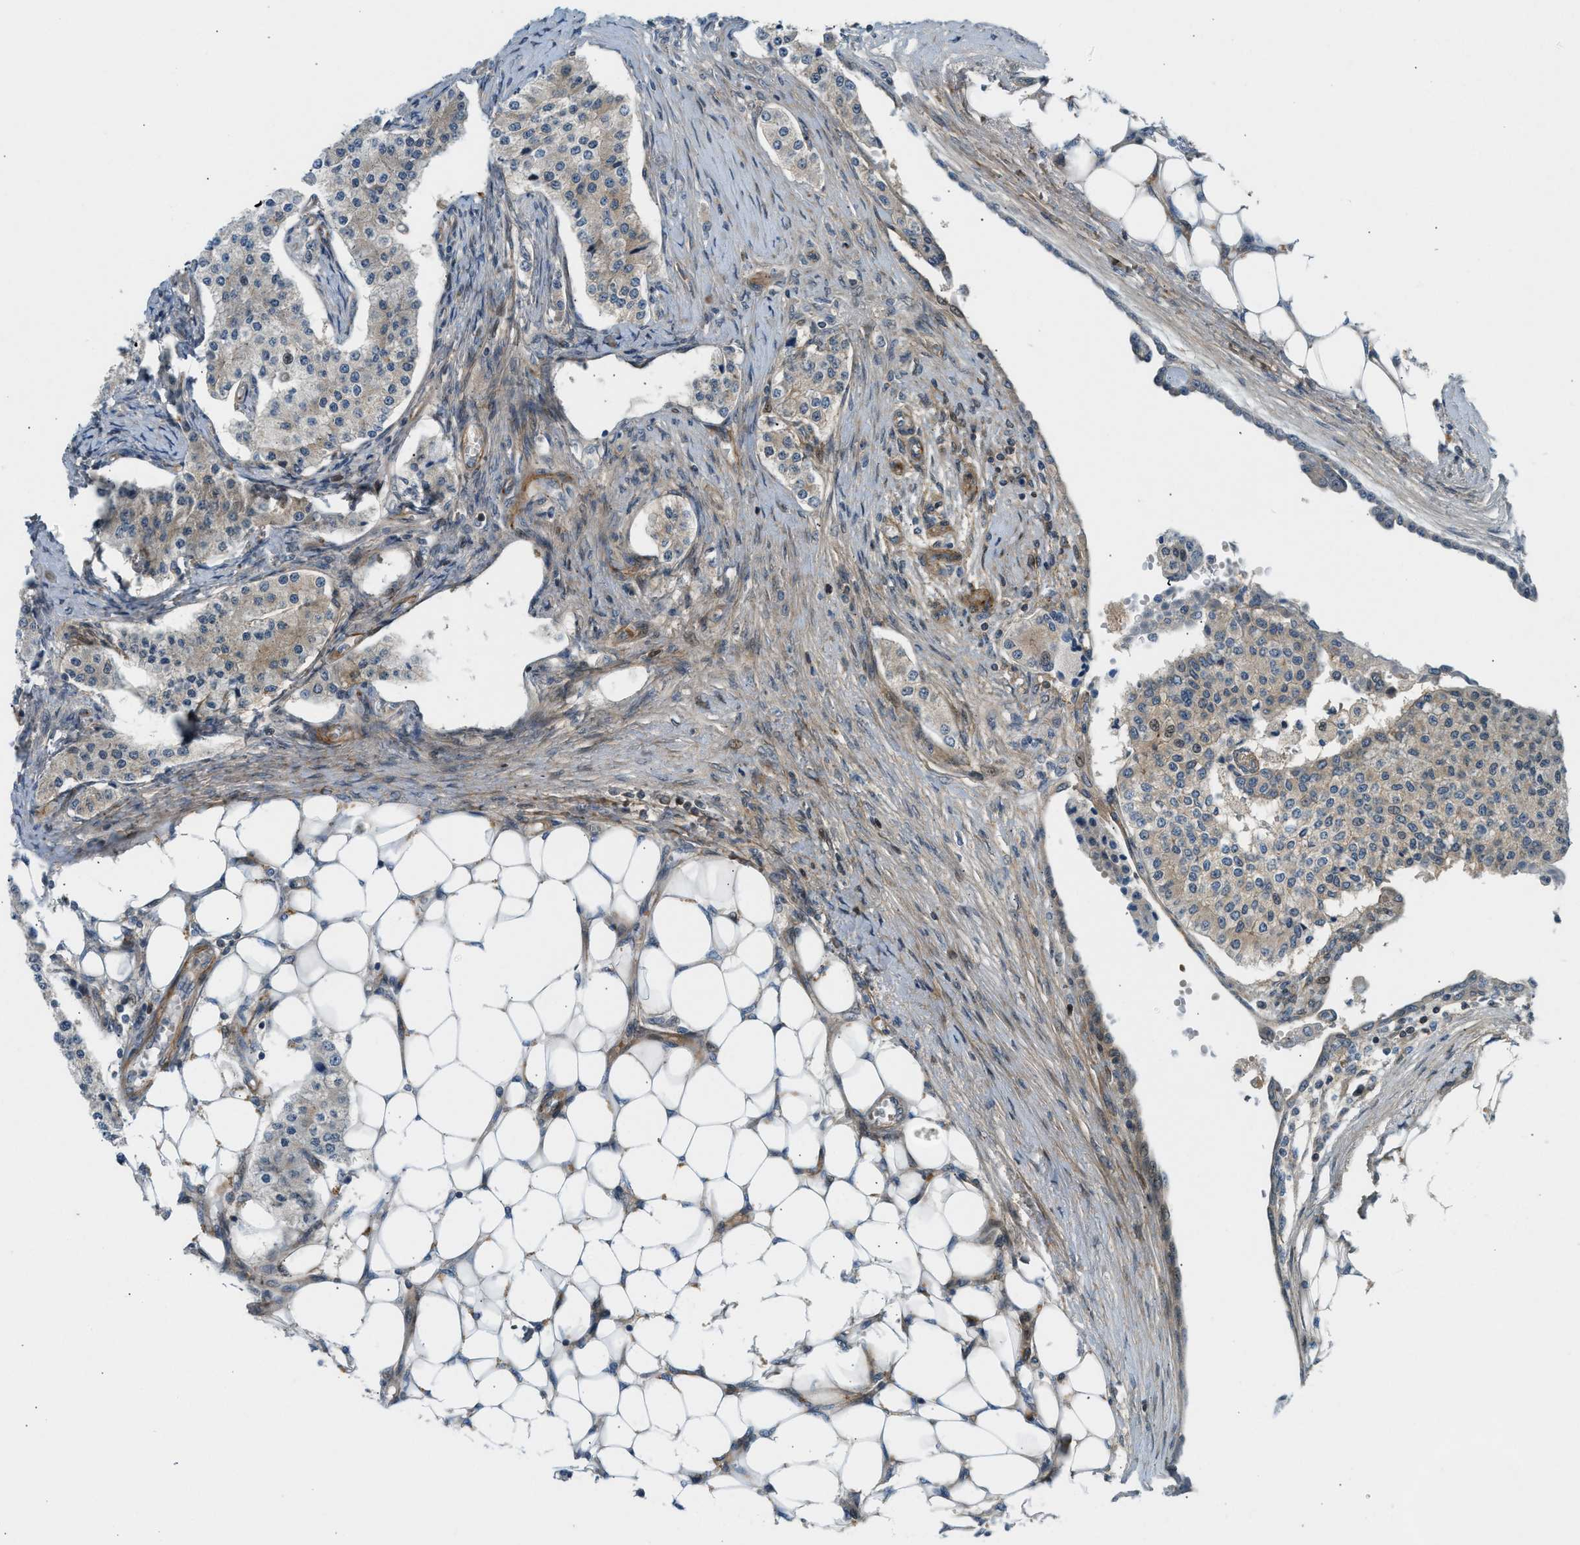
{"staining": {"intensity": "weak", "quantity": "<25%", "location": "cytoplasmic/membranous"}, "tissue": "carcinoid", "cell_type": "Tumor cells", "image_type": "cancer", "snomed": [{"axis": "morphology", "description": "Carcinoid, malignant, NOS"}, {"axis": "topography", "description": "Colon"}], "caption": "A histopathology image of human malignant carcinoid is negative for staining in tumor cells. (Stains: DAB (3,3'-diaminobenzidine) immunohistochemistry with hematoxylin counter stain, Microscopy: brightfield microscopy at high magnification).", "gene": "EDNRA", "patient": {"sex": "female", "age": 52}}